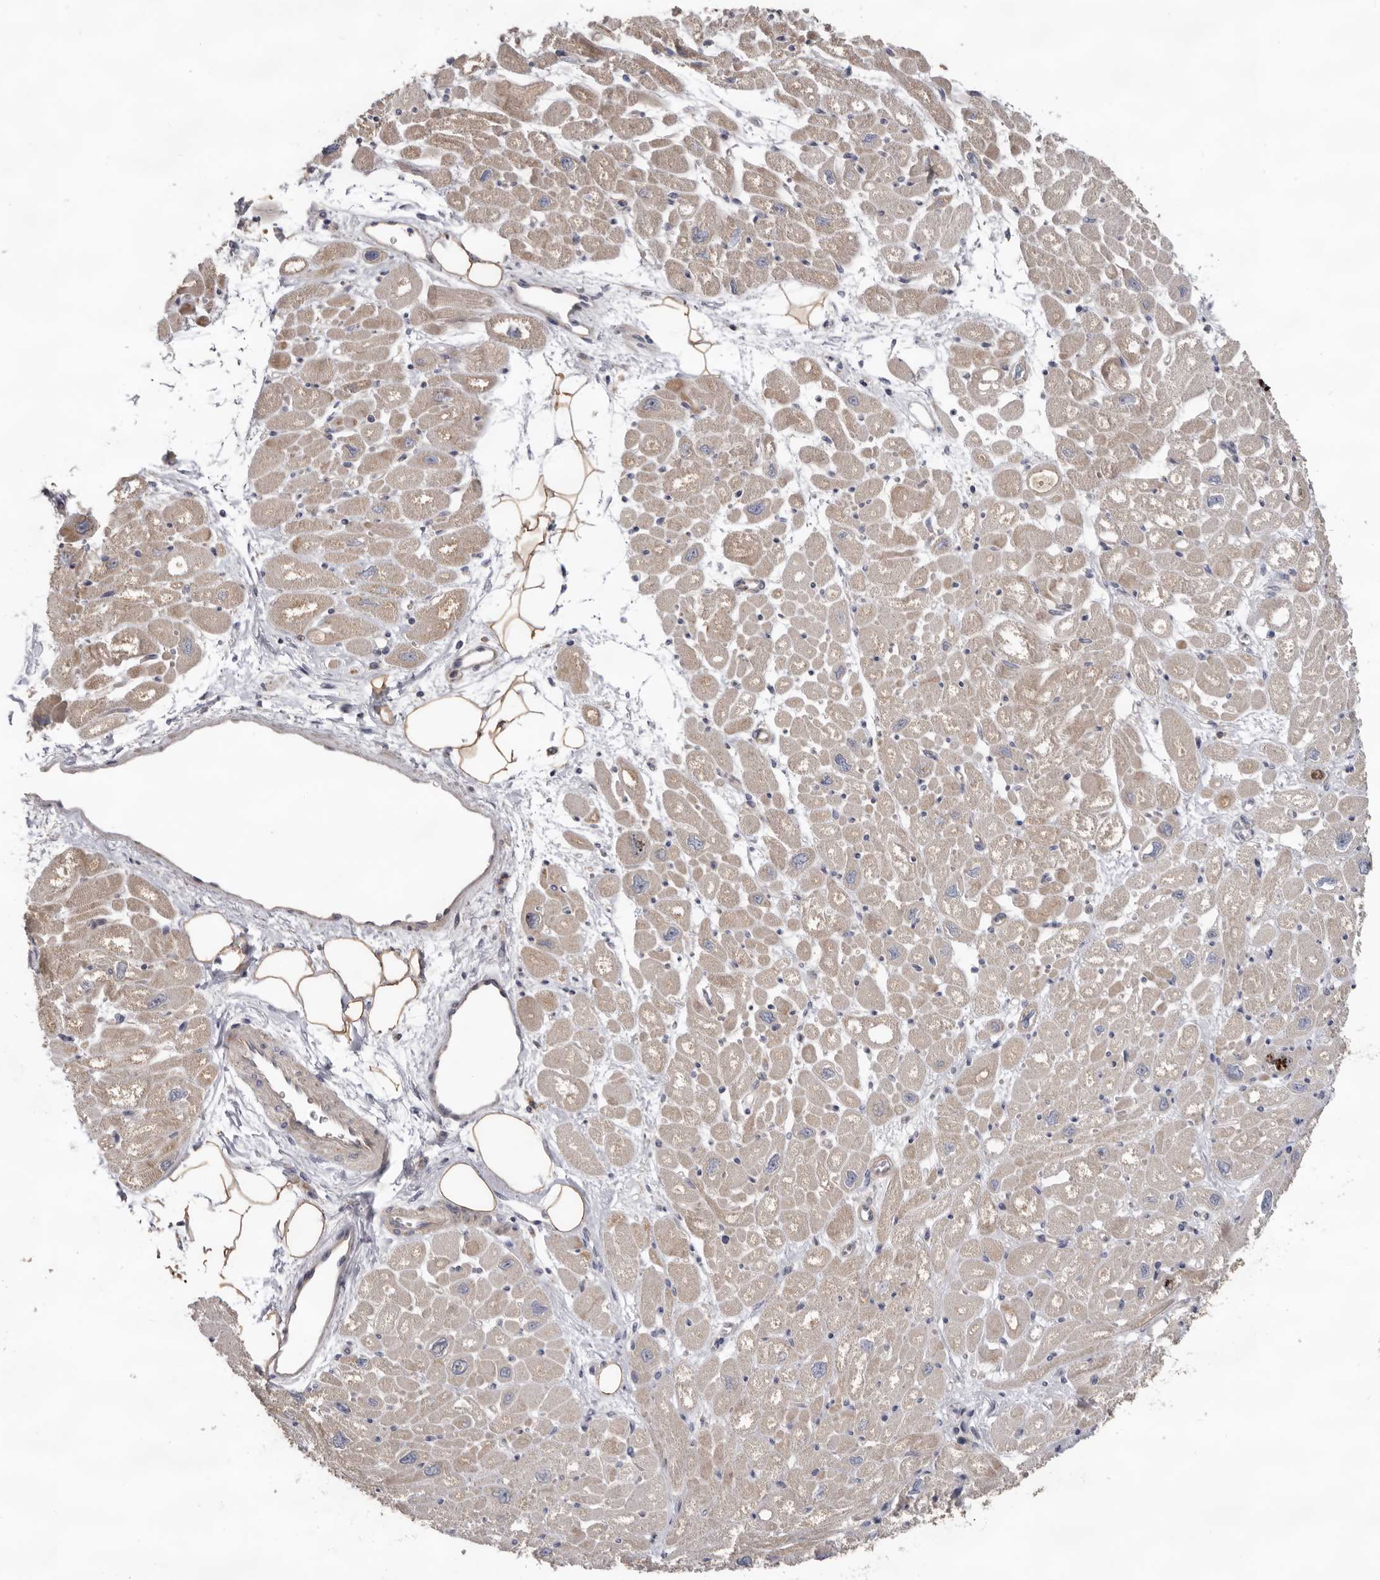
{"staining": {"intensity": "weak", "quantity": ">75%", "location": "cytoplasmic/membranous"}, "tissue": "heart muscle", "cell_type": "Cardiomyocytes", "image_type": "normal", "snomed": [{"axis": "morphology", "description": "Normal tissue, NOS"}, {"axis": "topography", "description": "Heart"}], "caption": "Immunohistochemical staining of normal heart muscle shows >75% levels of weak cytoplasmic/membranous protein expression in approximately >75% of cardiomyocytes.", "gene": "HINT3", "patient": {"sex": "male", "age": 50}}